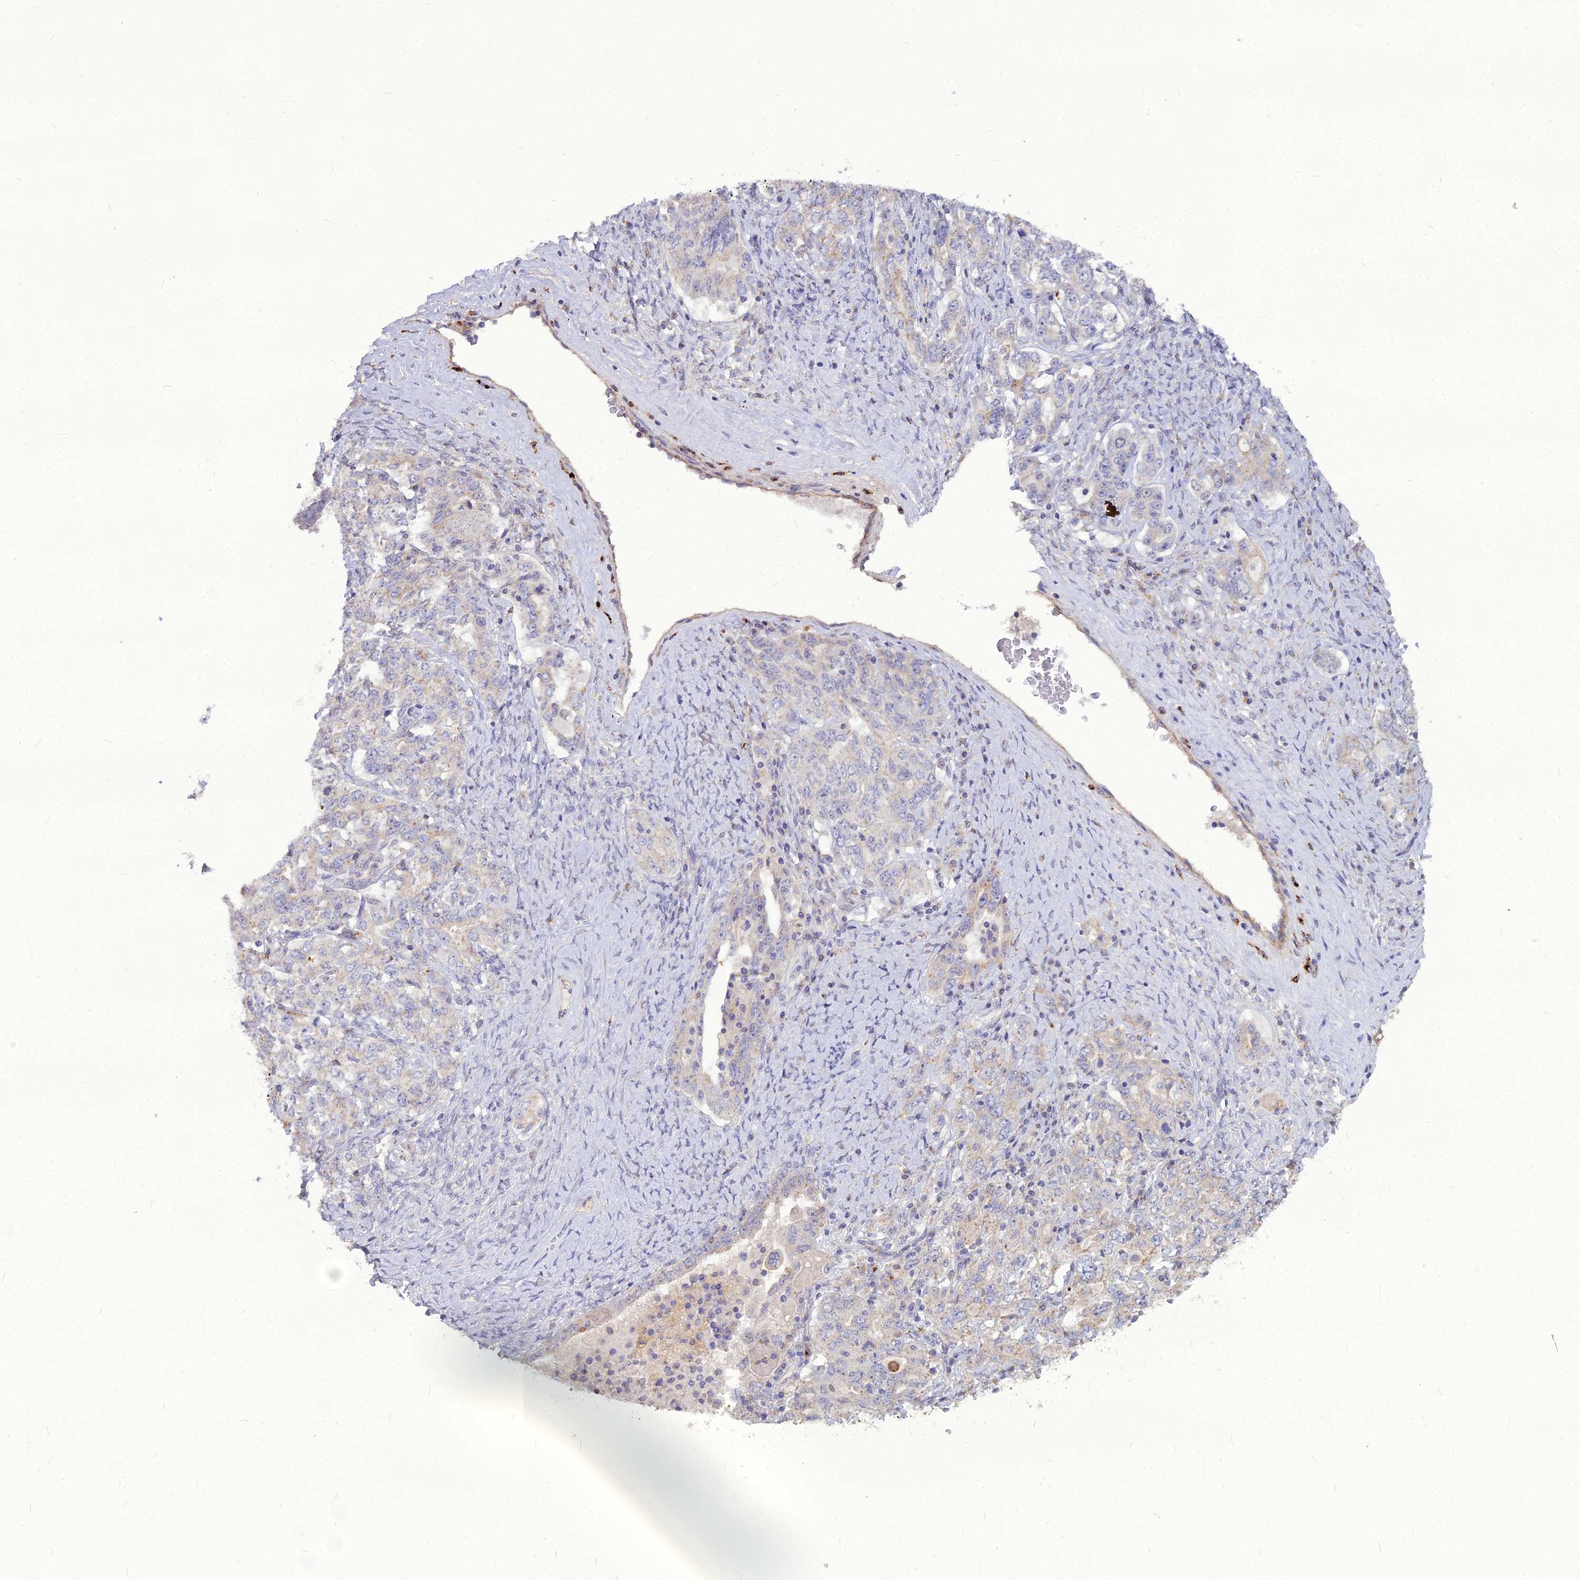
{"staining": {"intensity": "negative", "quantity": "none", "location": "none"}, "tissue": "ovarian cancer", "cell_type": "Tumor cells", "image_type": "cancer", "snomed": [{"axis": "morphology", "description": "Carcinoma, endometroid"}, {"axis": "topography", "description": "Ovary"}], "caption": "High power microscopy histopathology image of an IHC micrograph of ovarian endometroid carcinoma, revealing no significant expression in tumor cells.", "gene": "PCED1B", "patient": {"sex": "female", "age": 62}}